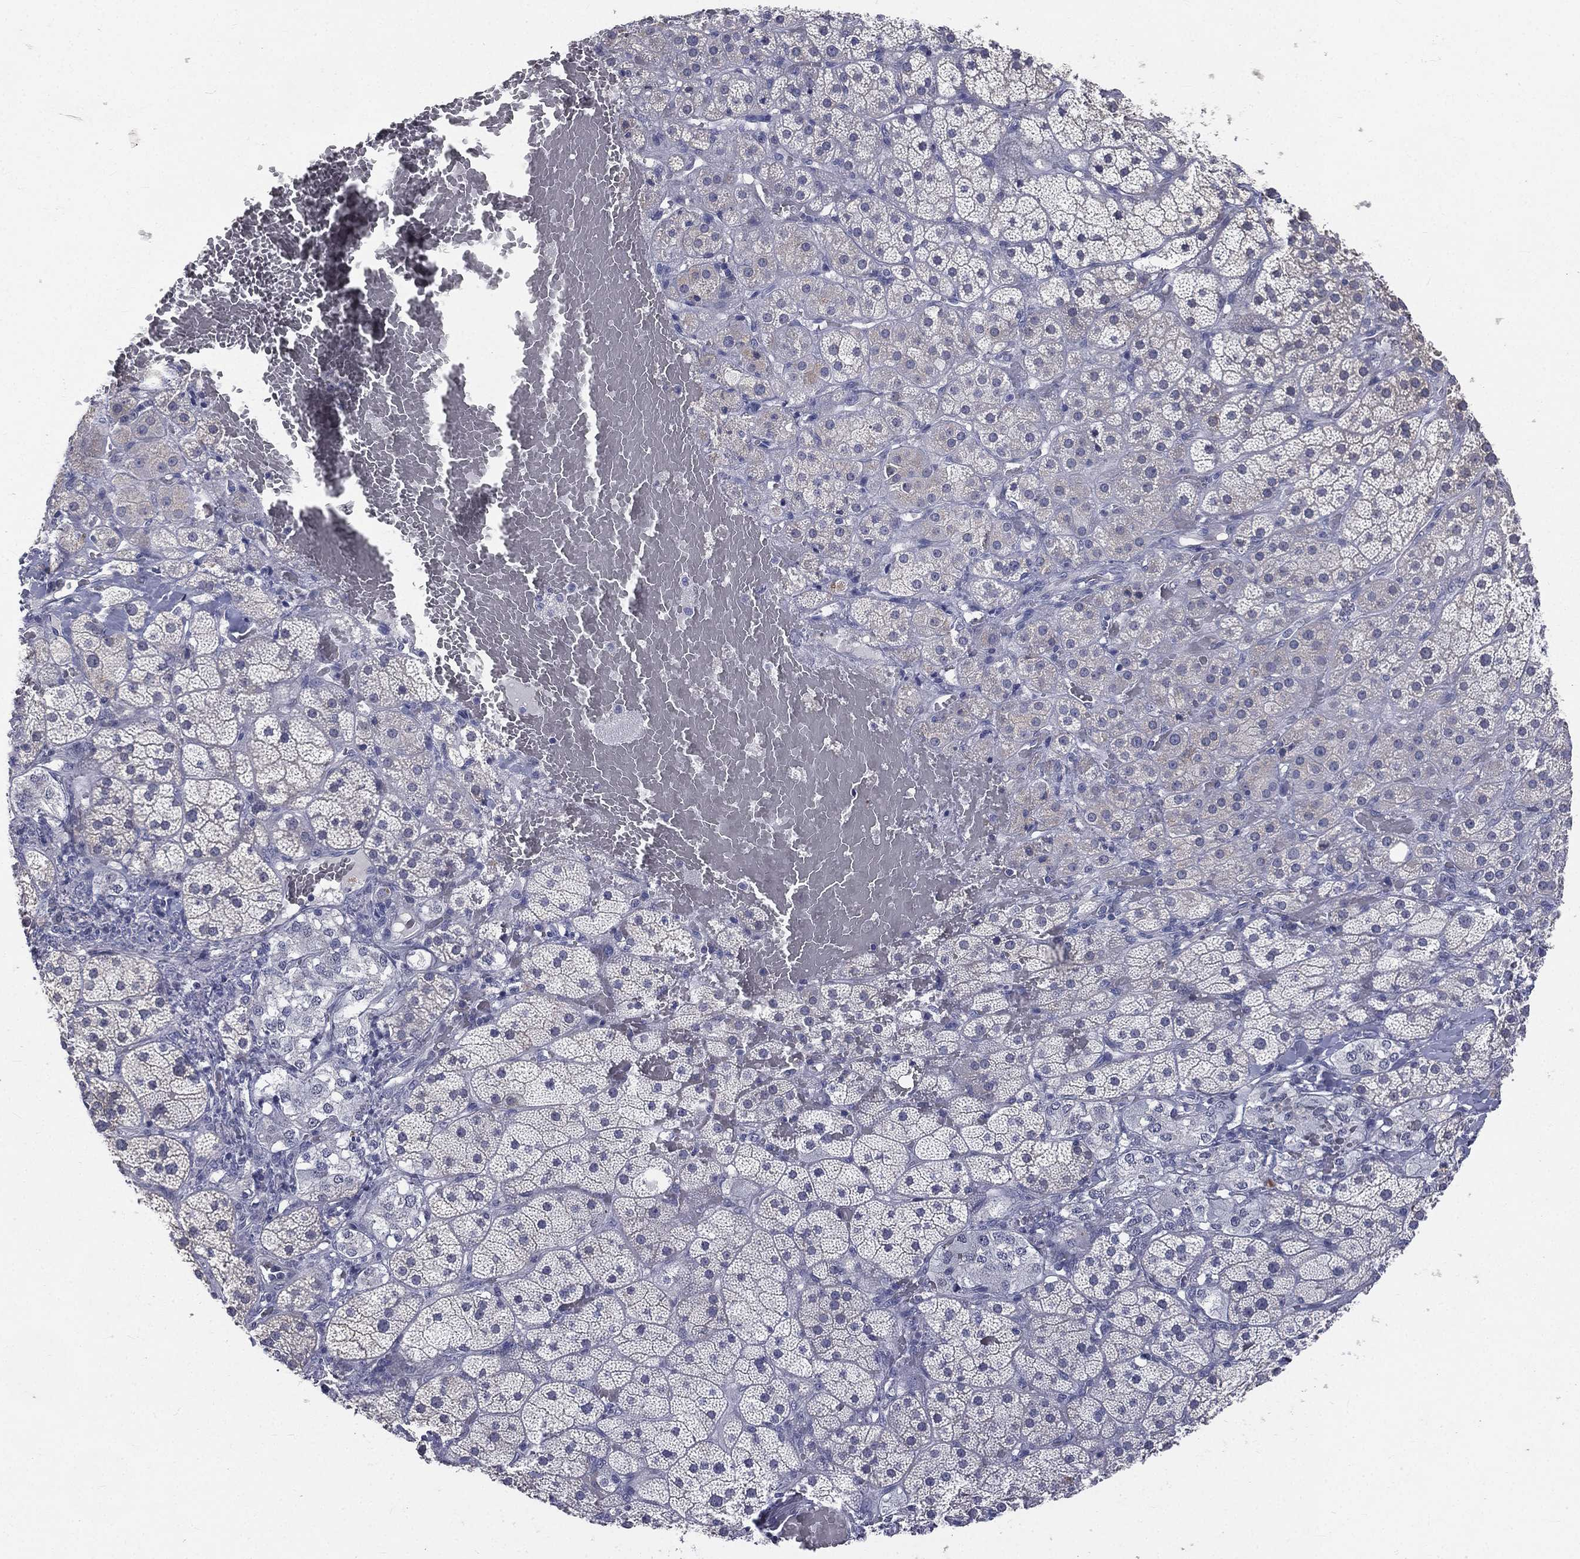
{"staining": {"intensity": "weak", "quantity": "<25%", "location": "cytoplasmic/membranous"}, "tissue": "adrenal gland", "cell_type": "Glandular cells", "image_type": "normal", "snomed": [{"axis": "morphology", "description": "Normal tissue, NOS"}, {"axis": "topography", "description": "Adrenal gland"}], "caption": "Immunohistochemical staining of normal human adrenal gland displays no significant expression in glandular cells.", "gene": "IFT27", "patient": {"sex": "male", "age": 57}}